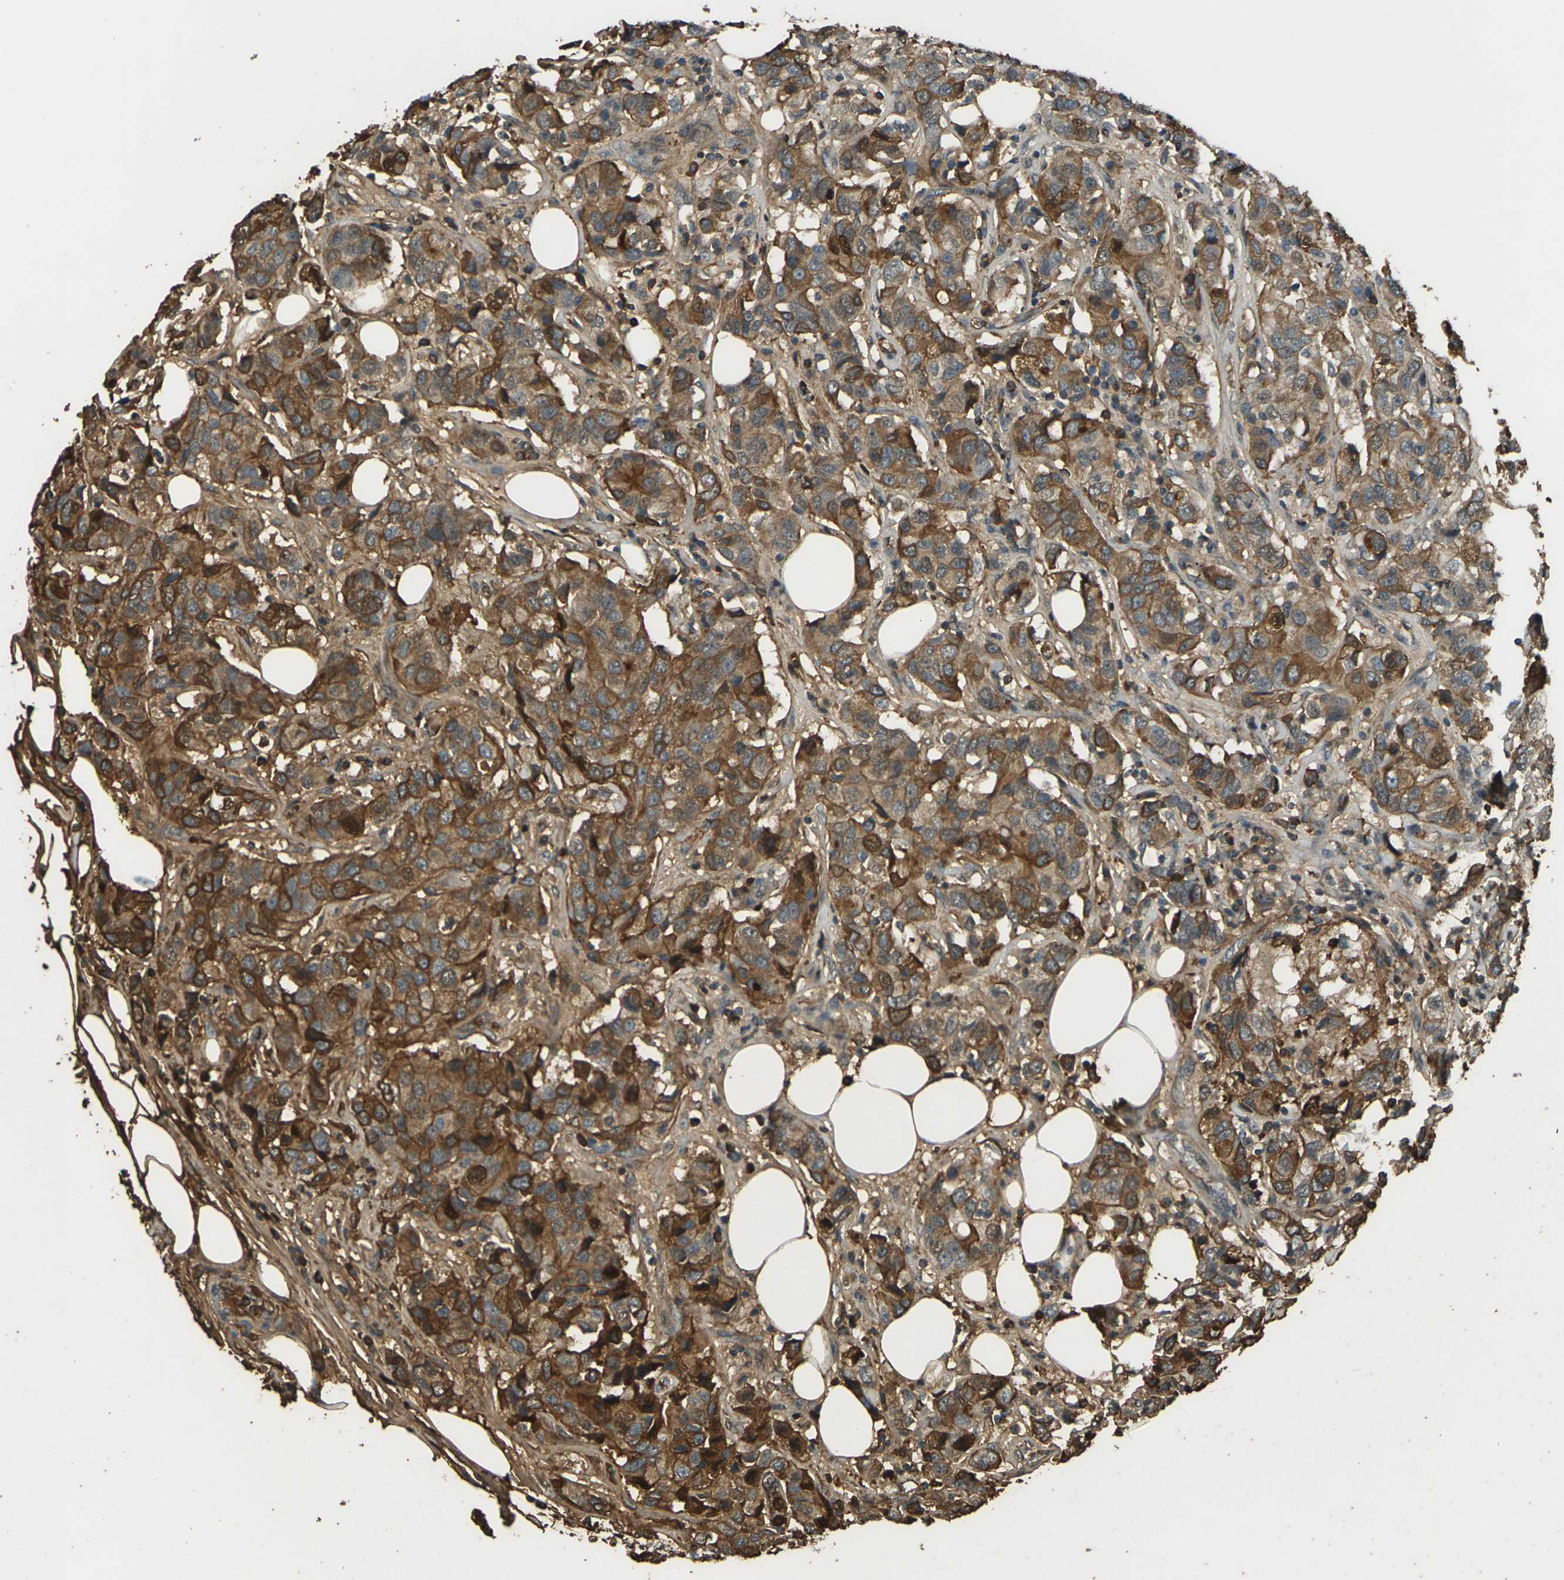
{"staining": {"intensity": "strong", "quantity": "25%-75%", "location": "cytoplasmic/membranous,nuclear"}, "tissue": "breast cancer", "cell_type": "Tumor cells", "image_type": "cancer", "snomed": [{"axis": "morphology", "description": "Duct carcinoma"}, {"axis": "topography", "description": "Breast"}], "caption": "A brown stain labels strong cytoplasmic/membranous and nuclear positivity of a protein in breast cancer tumor cells.", "gene": "CYP1B1", "patient": {"sex": "female", "age": 80}}